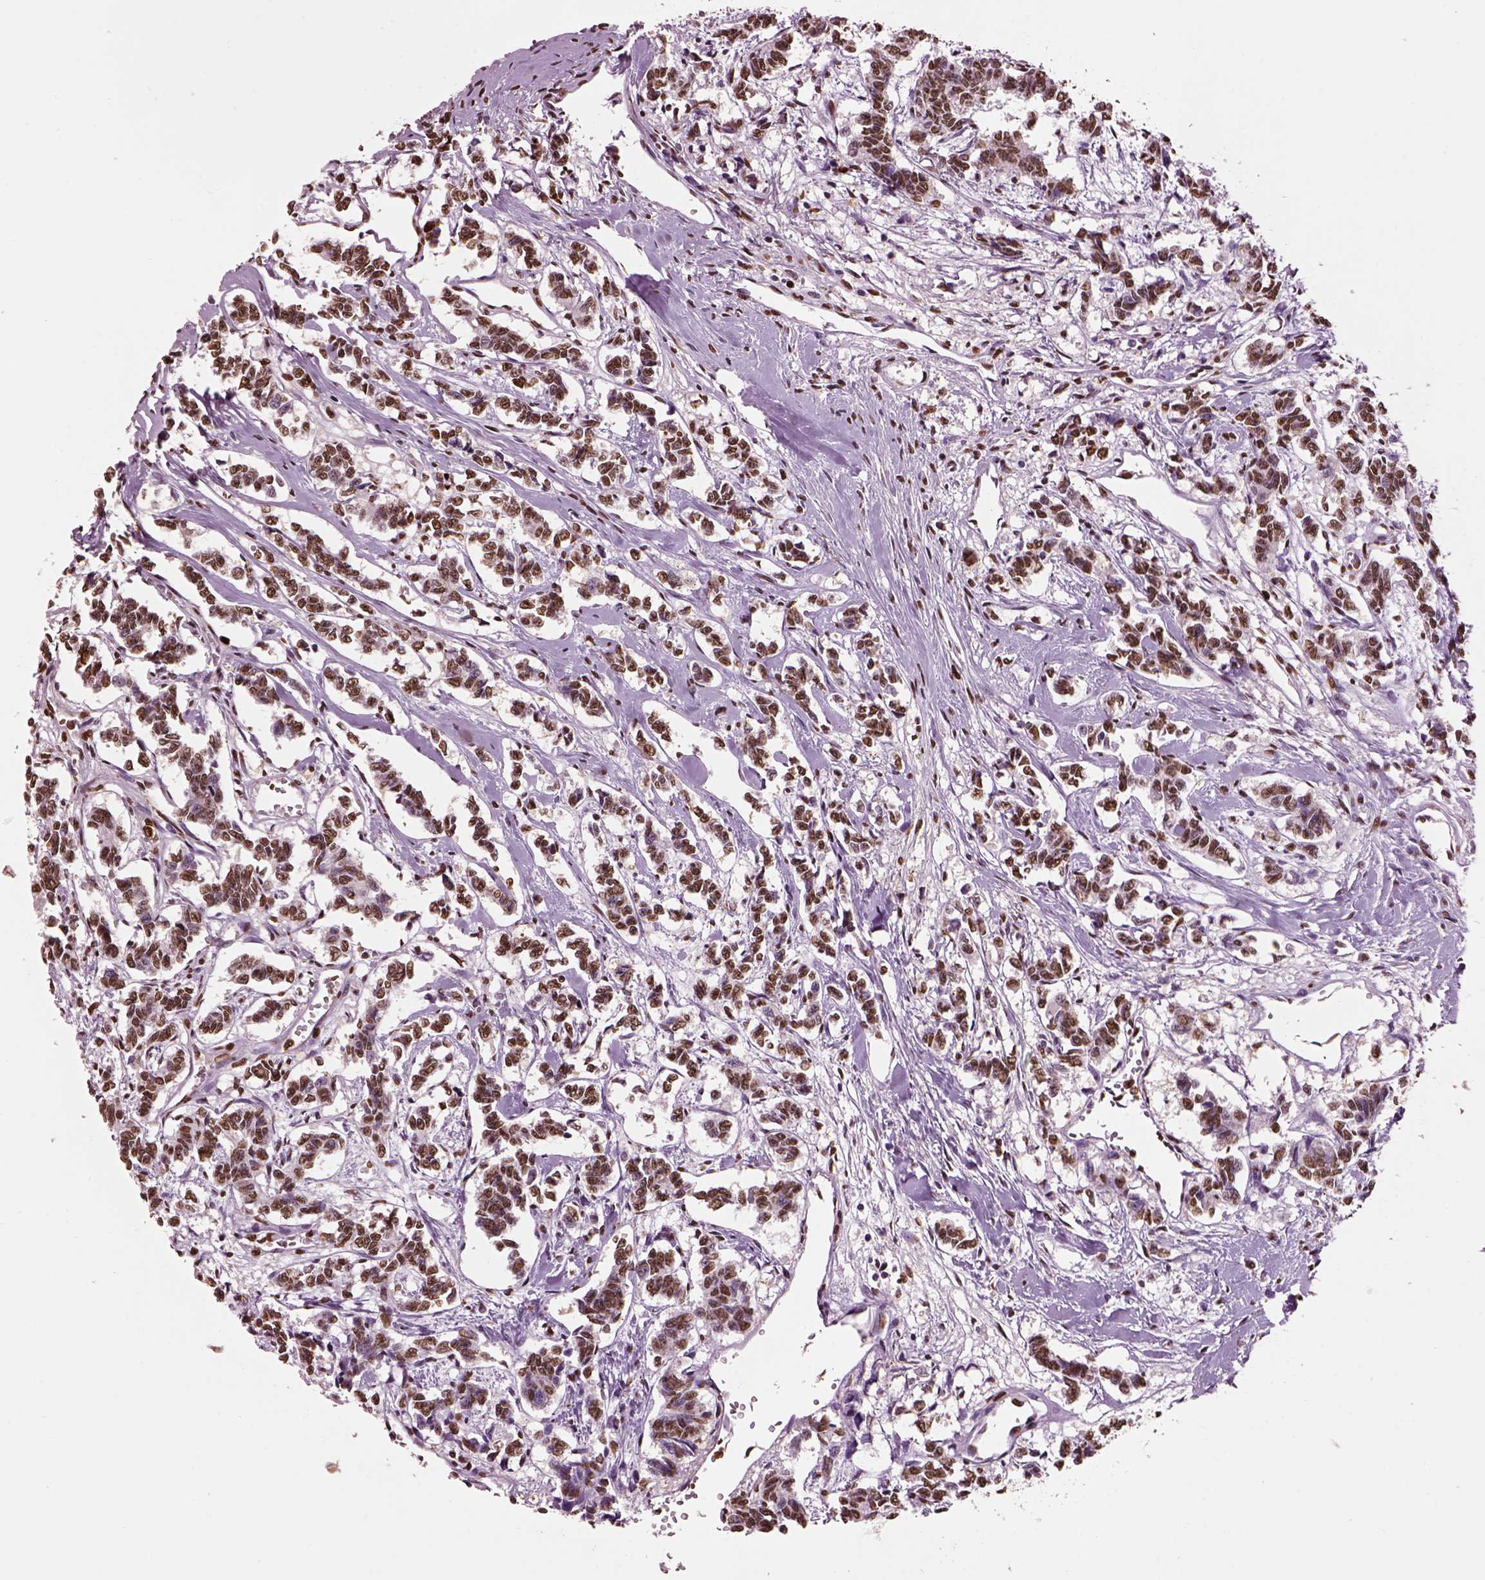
{"staining": {"intensity": "moderate", "quantity": ">75%", "location": "nuclear"}, "tissue": "carcinoid", "cell_type": "Tumor cells", "image_type": "cancer", "snomed": [{"axis": "morphology", "description": "Carcinoid, malignant, NOS"}, {"axis": "topography", "description": "Kidney"}], "caption": "Carcinoid stained with a brown dye demonstrates moderate nuclear positive expression in about >75% of tumor cells.", "gene": "DDX3X", "patient": {"sex": "female", "age": 41}}